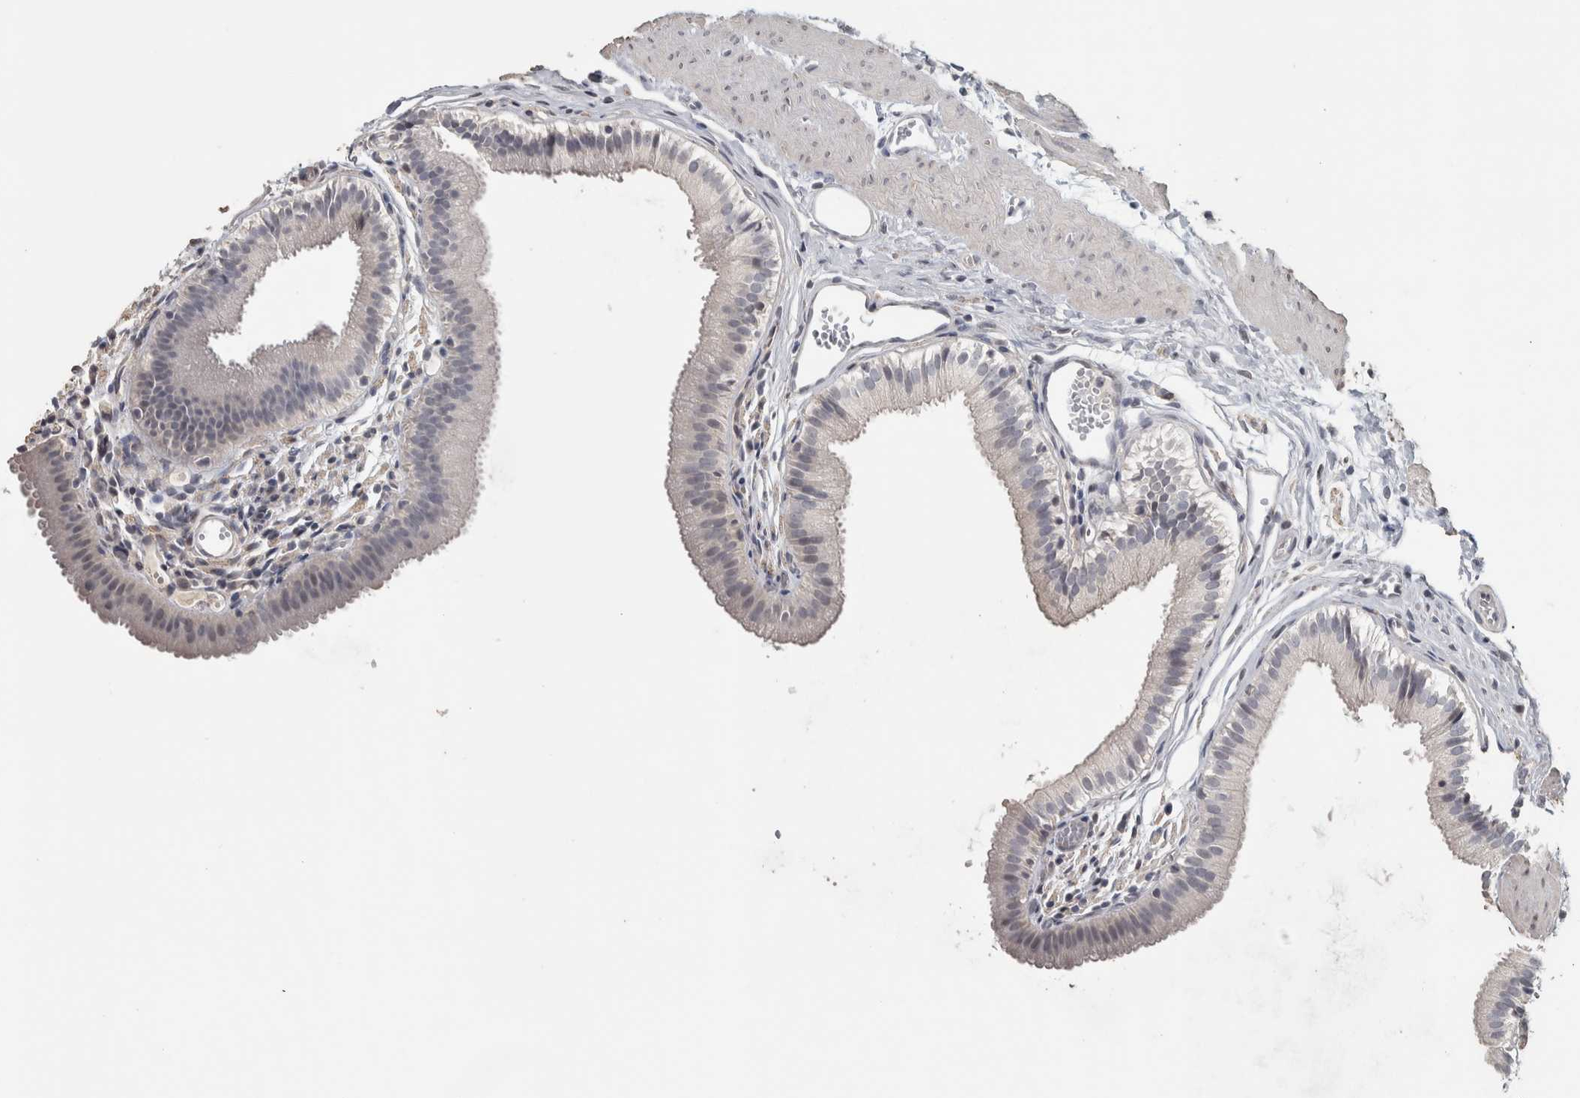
{"staining": {"intensity": "negative", "quantity": "none", "location": "none"}, "tissue": "gallbladder", "cell_type": "Glandular cells", "image_type": "normal", "snomed": [{"axis": "morphology", "description": "Normal tissue, NOS"}, {"axis": "topography", "description": "Gallbladder"}], "caption": "Immunohistochemical staining of benign human gallbladder reveals no significant positivity in glandular cells. (DAB (3,3'-diaminobenzidine) immunohistochemistry visualized using brightfield microscopy, high magnification).", "gene": "NECAB1", "patient": {"sex": "female", "age": 26}}